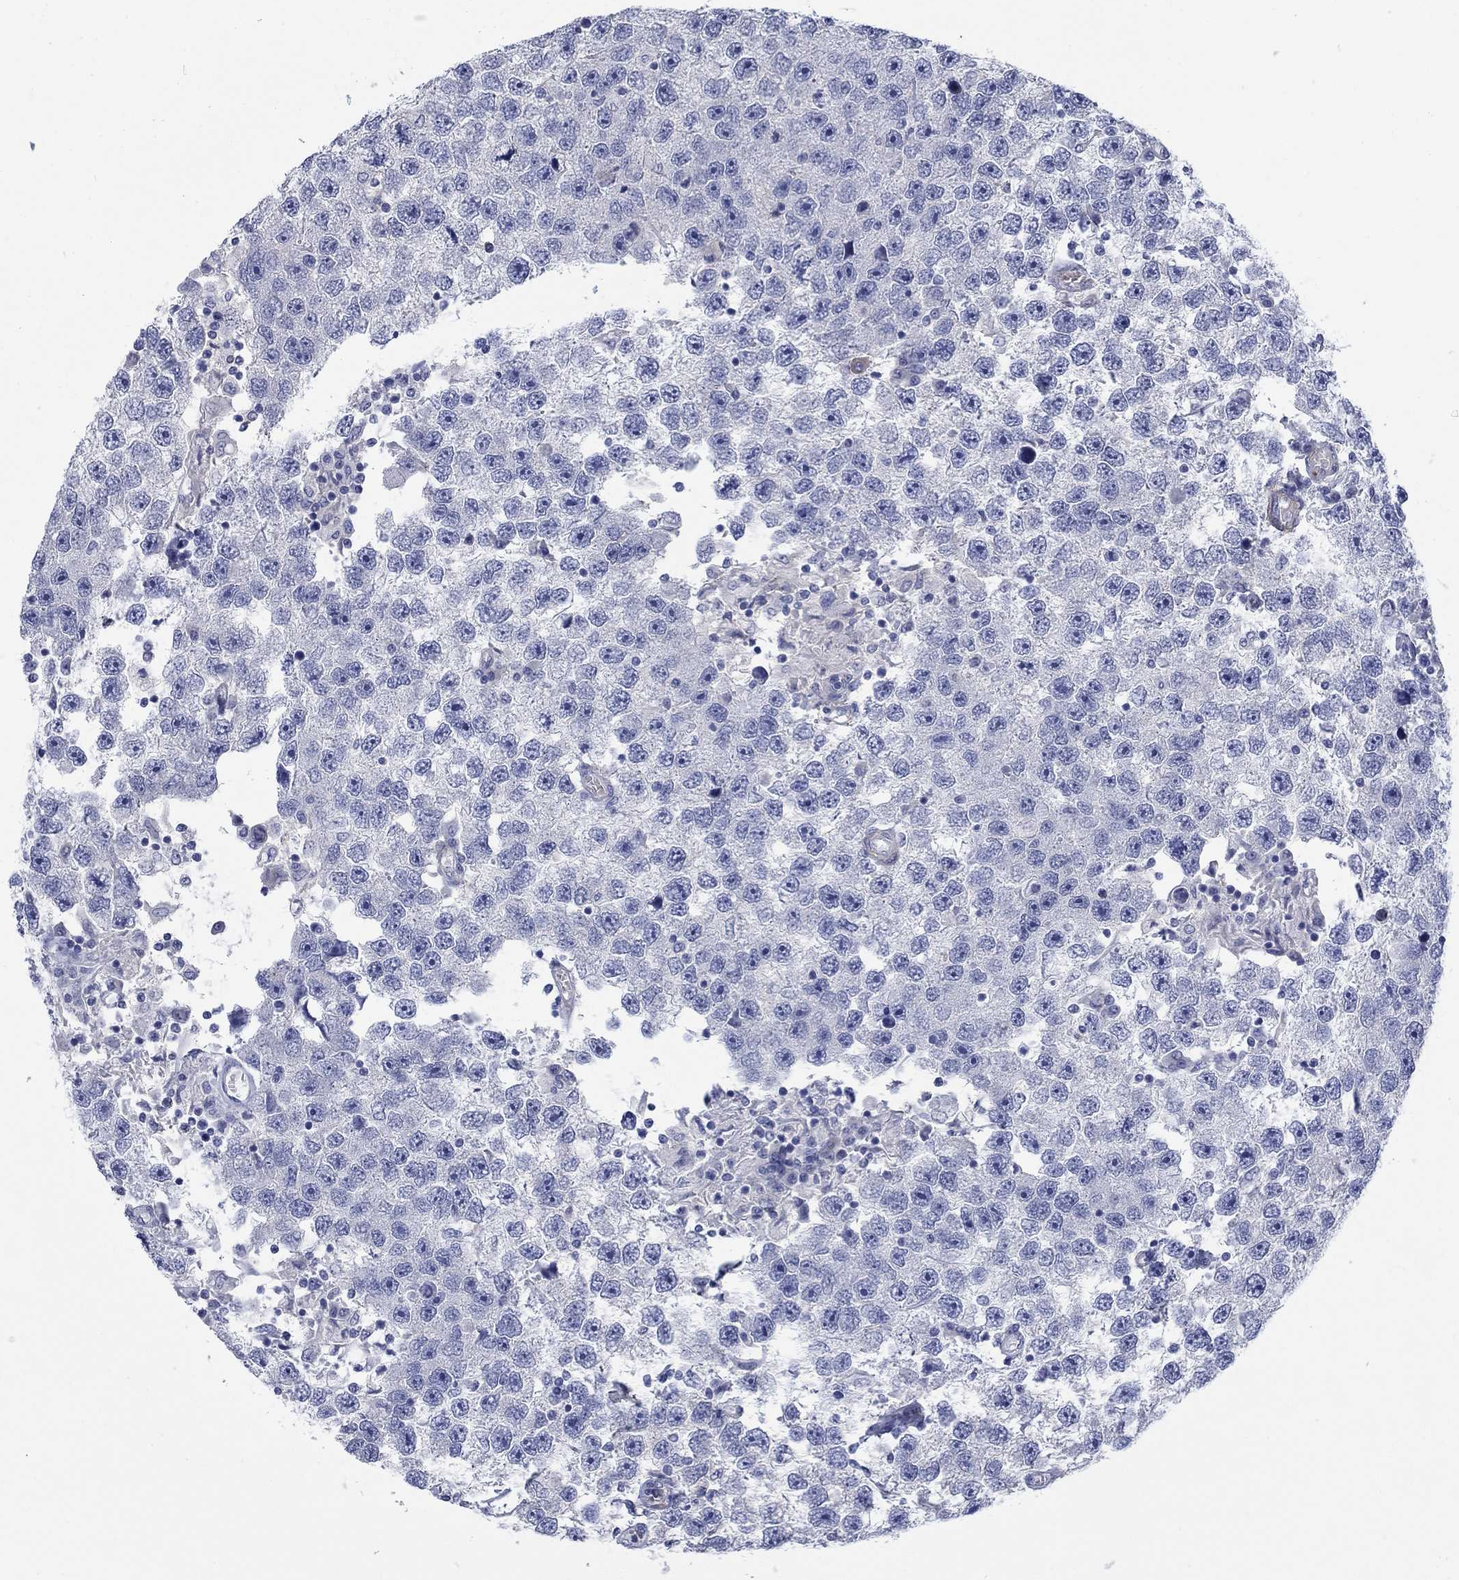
{"staining": {"intensity": "negative", "quantity": "none", "location": "none"}, "tissue": "testis cancer", "cell_type": "Tumor cells", "image_type": "cancer", "snomed": [{"axis": "morphology", "description": "Seminoma, NOS"}, {"axis": "topography", "description": "Testis"}], "caption": "A high-resolution histopathology image shows immunohistochemistry staining of seminoma (testis), which reveals no significant positivity in tumor cells.", "gene": "PTPRZ1", "patient": {"sex": "male", "age": 26}}